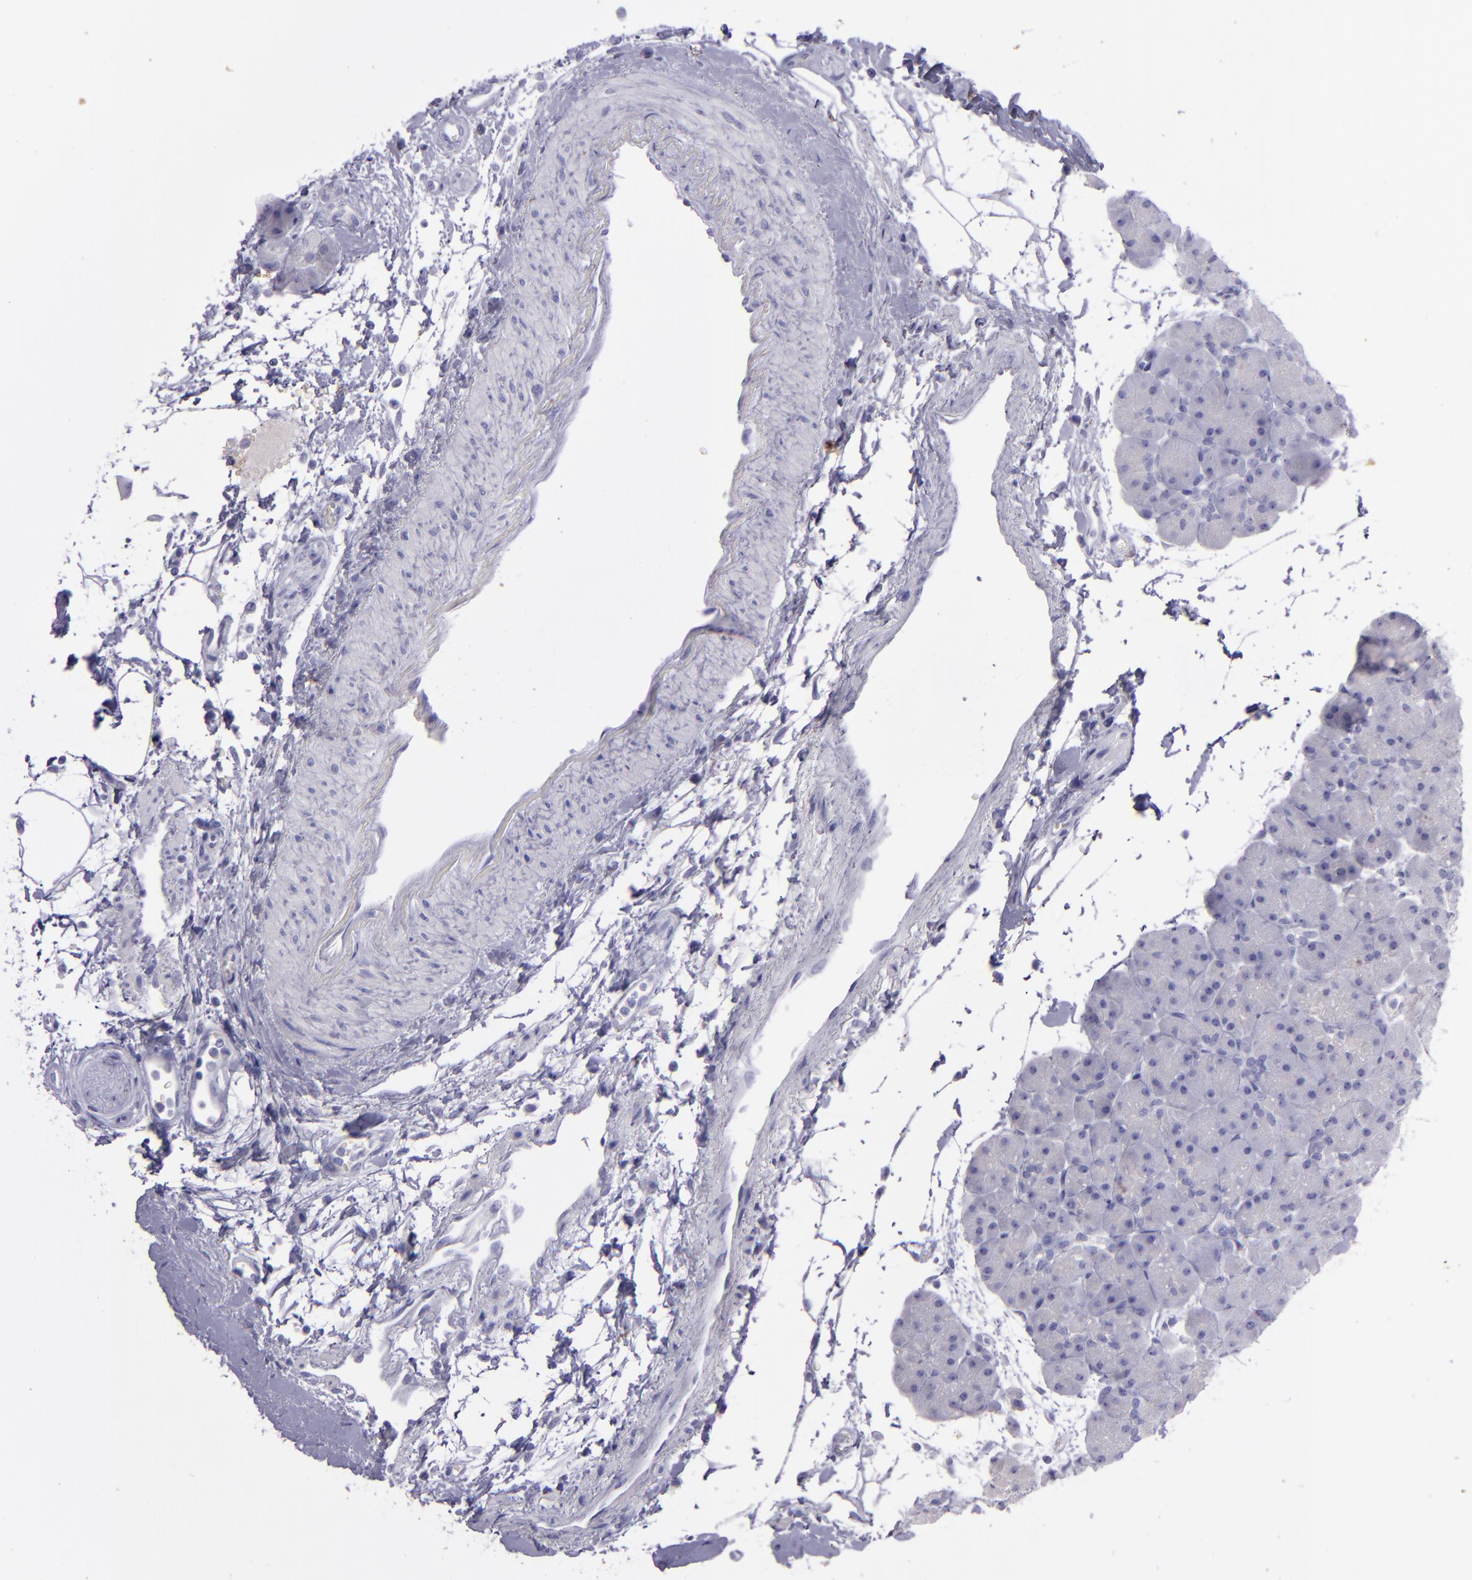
{"staining": {"intensity": "negative", "quantity": "none", "location": "none"}, "tissue": "pancreas", "cell_type": "Exocrine glandular cells", "image_type": "normal", "snomed": [{"axis": "morphology", "description": "Normal tissue, NOS"}, {"axis": "topography", "description": "Pancreas"}], "caption": "Exocrine glandular cells show no significant protein expression in benign pancreas. (DAB immunohistochemistry with hematoxylin counter stain).", "gene": "TNNT3", "patient": {"sex": "male", "age": 66}}